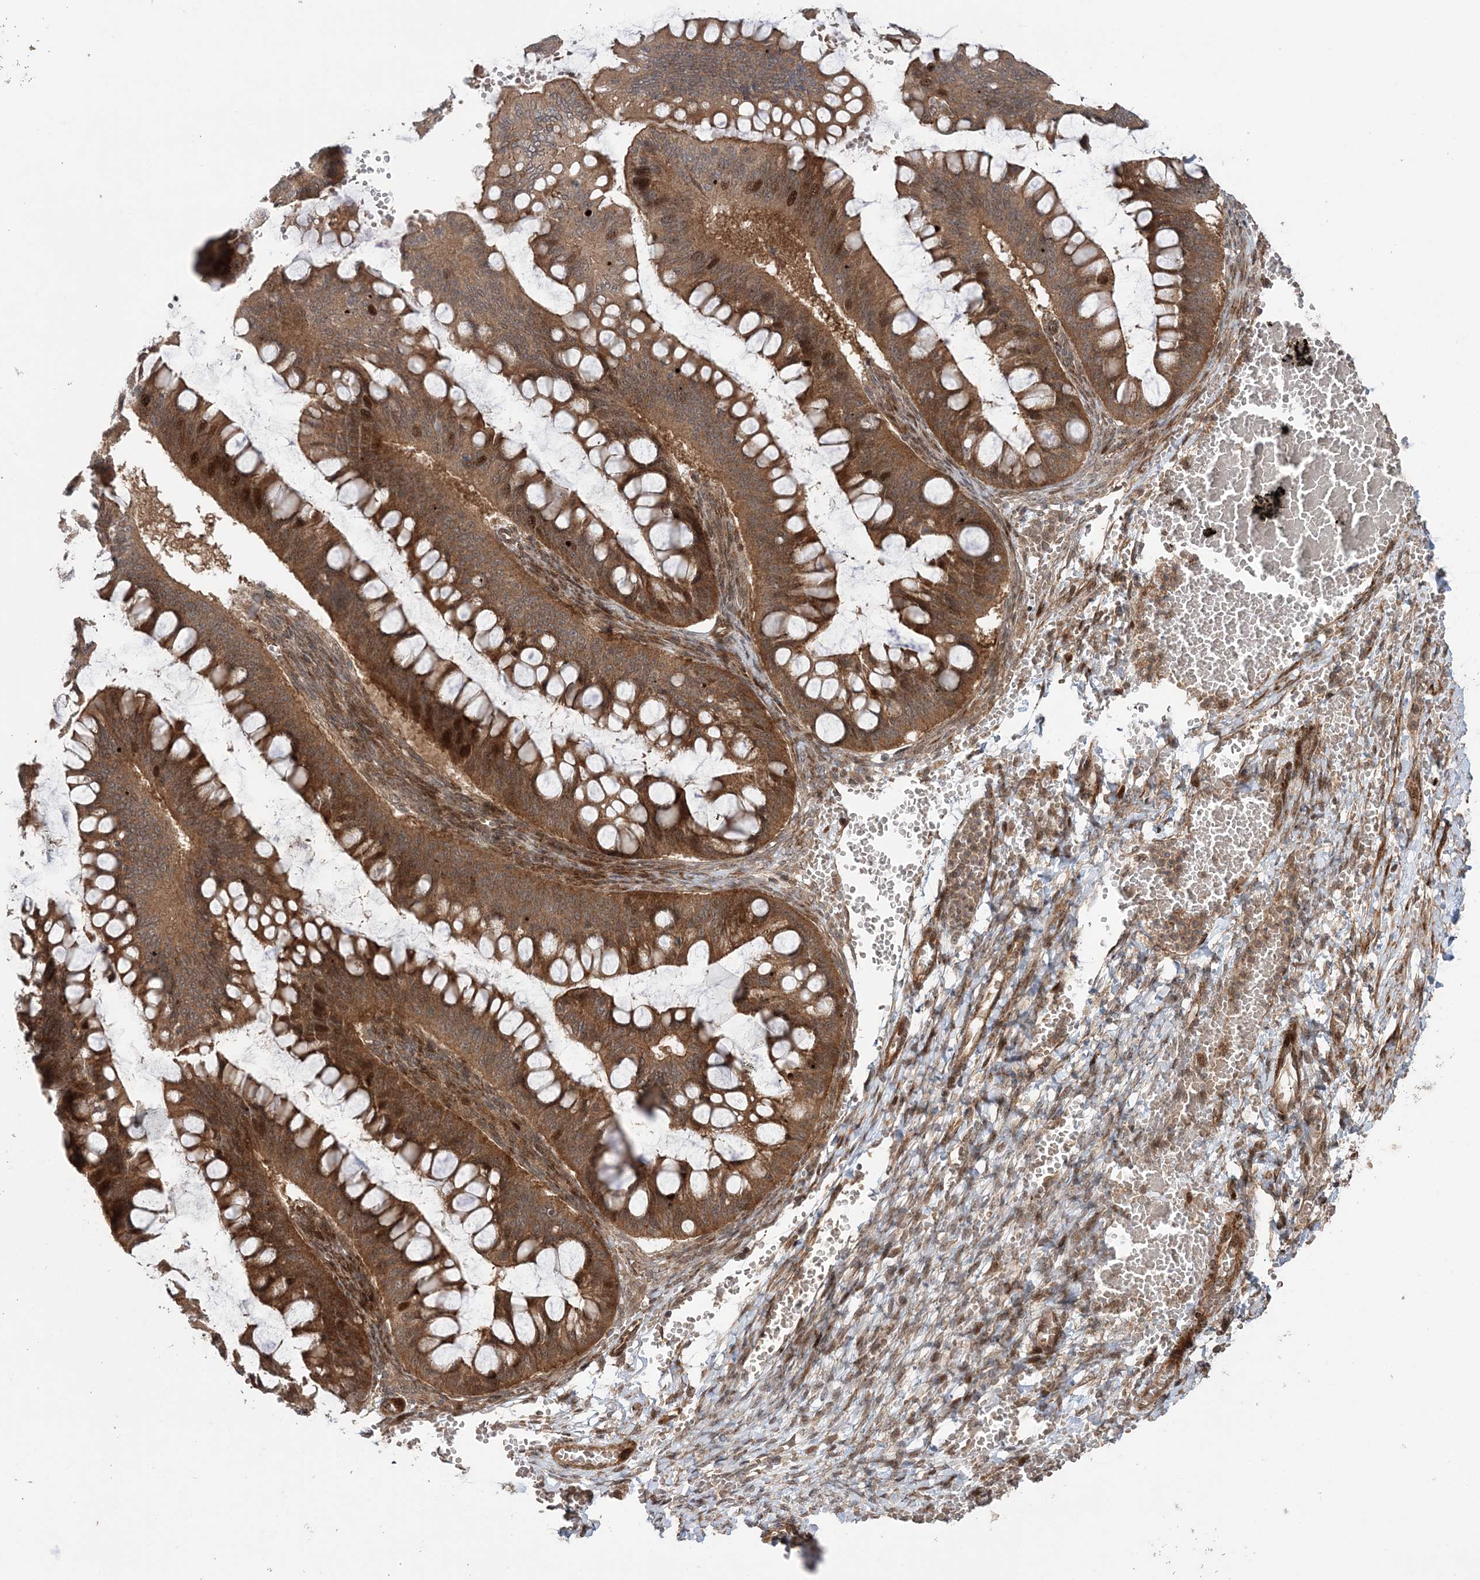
{"staining": {"intensity": "moderate", "quantity": ">75%", "location": "cytoplasmic/membranous,nuclear"}, "tissue": "ovarian cancer", "cell_type": "Tumor cells", "image_type": "cancer", "snomed": [{"axis": "morphology", "description": "Cystadenocarcinoma, mucinous, NOS"}, {"axis": "topography", "description": "Ovary"}], "caption": "This is a photomicrograph of immunohistochemistry (IHC) staining of ovarian mucinous cystadenocarcinoma, which shows moderate positivity in the cytoplasmic/membranous and nuclear of tumor cells.", "gene": "UBTD2", "patient": {"sex": "female", "age": 73}}